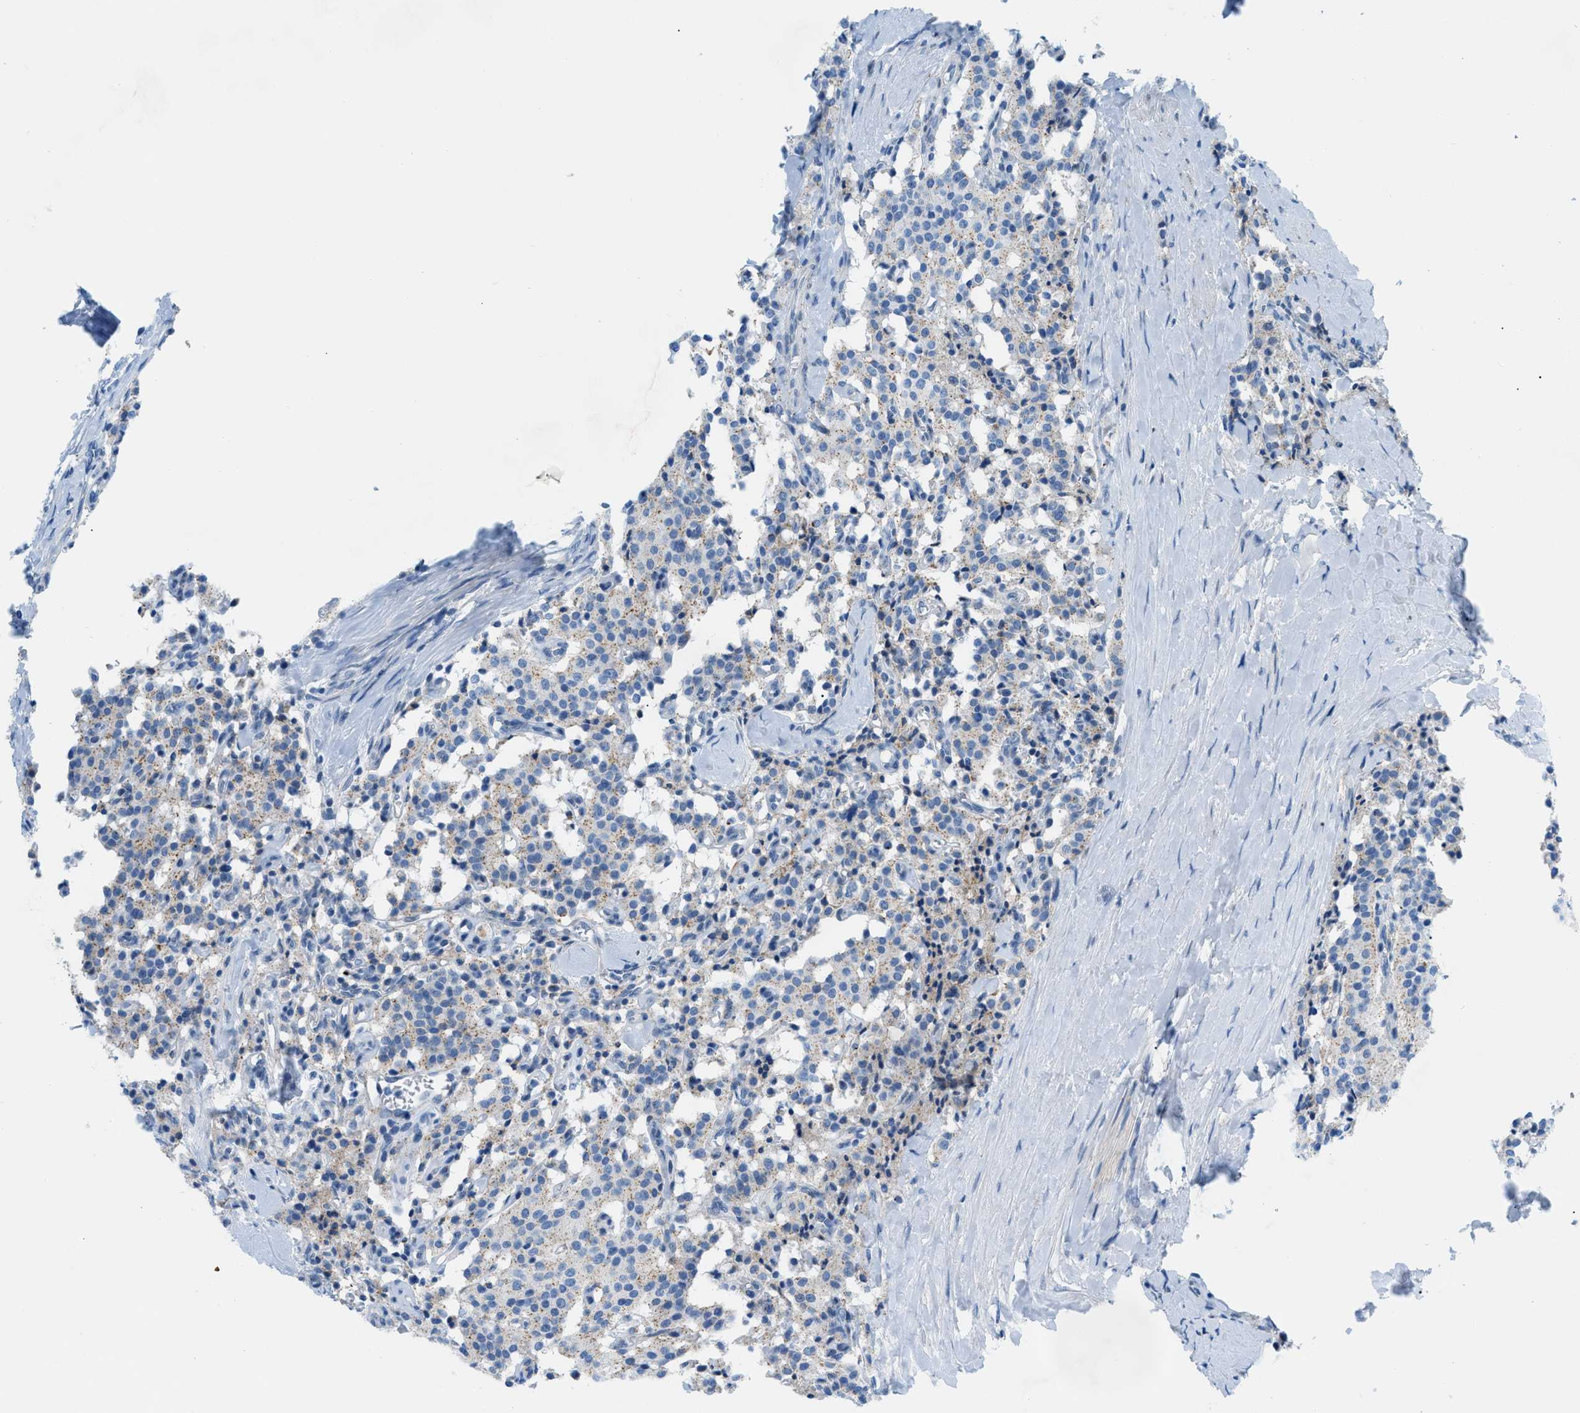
{"staining": {"intensity": "weak", "quantity": "25%-75%", "location": "cytoplasmic/membranous"}, "tissue": "carcinoid", "cell_type": "Tumor cells", "image_type": "cancer", "snomed": [{"axis": "morphology", "description": "Carcinoid, malignant, NOS"}, {"axis": "topography", "description": "Lung"}], "caption": "Approximately 25%-75% of tumor cells in human carcinoid display weak cytoplasmic/membranous protein staining as visualized by brown immunohistochemical staining.", "gene": "FDCSP", "patient": {"sex": "male", "age": 30}}